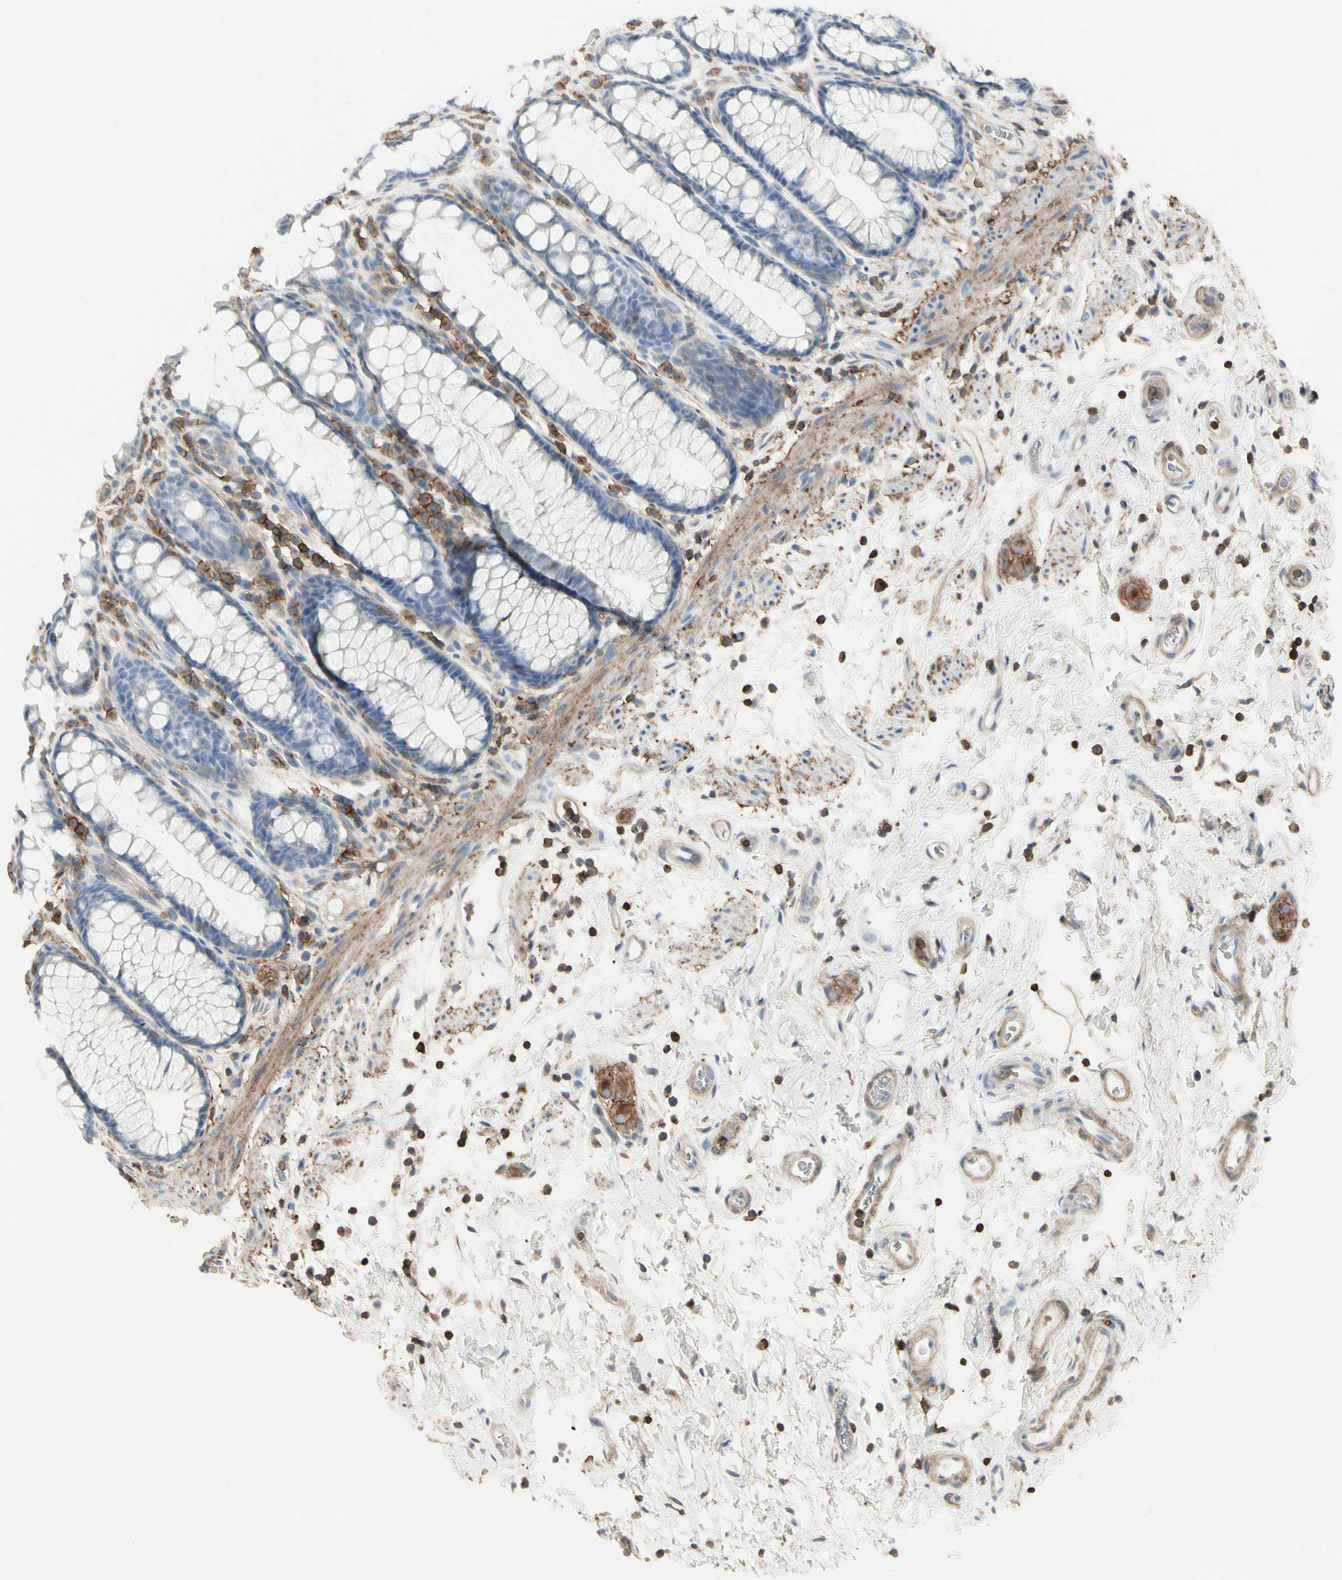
{"staining": {"intensity": "negative", "quantity": "none", "location": "none"}, "tissue": "rectum", "cell_type": "Glandular cells", "image_type": "normal", "snomed": [{"axis": "morphology", "description": "Normal tissue, NOS"}, {"axis": "topography", "description": "Rectum"}], "caption": "A high-resolution micrograph shows immunohistochemistry (IHC) staining of normal rectum, which displays no significant staining in glandular cells.", "gene": "CLEC2B", "patient": {"sex": "male", "age": 92}}